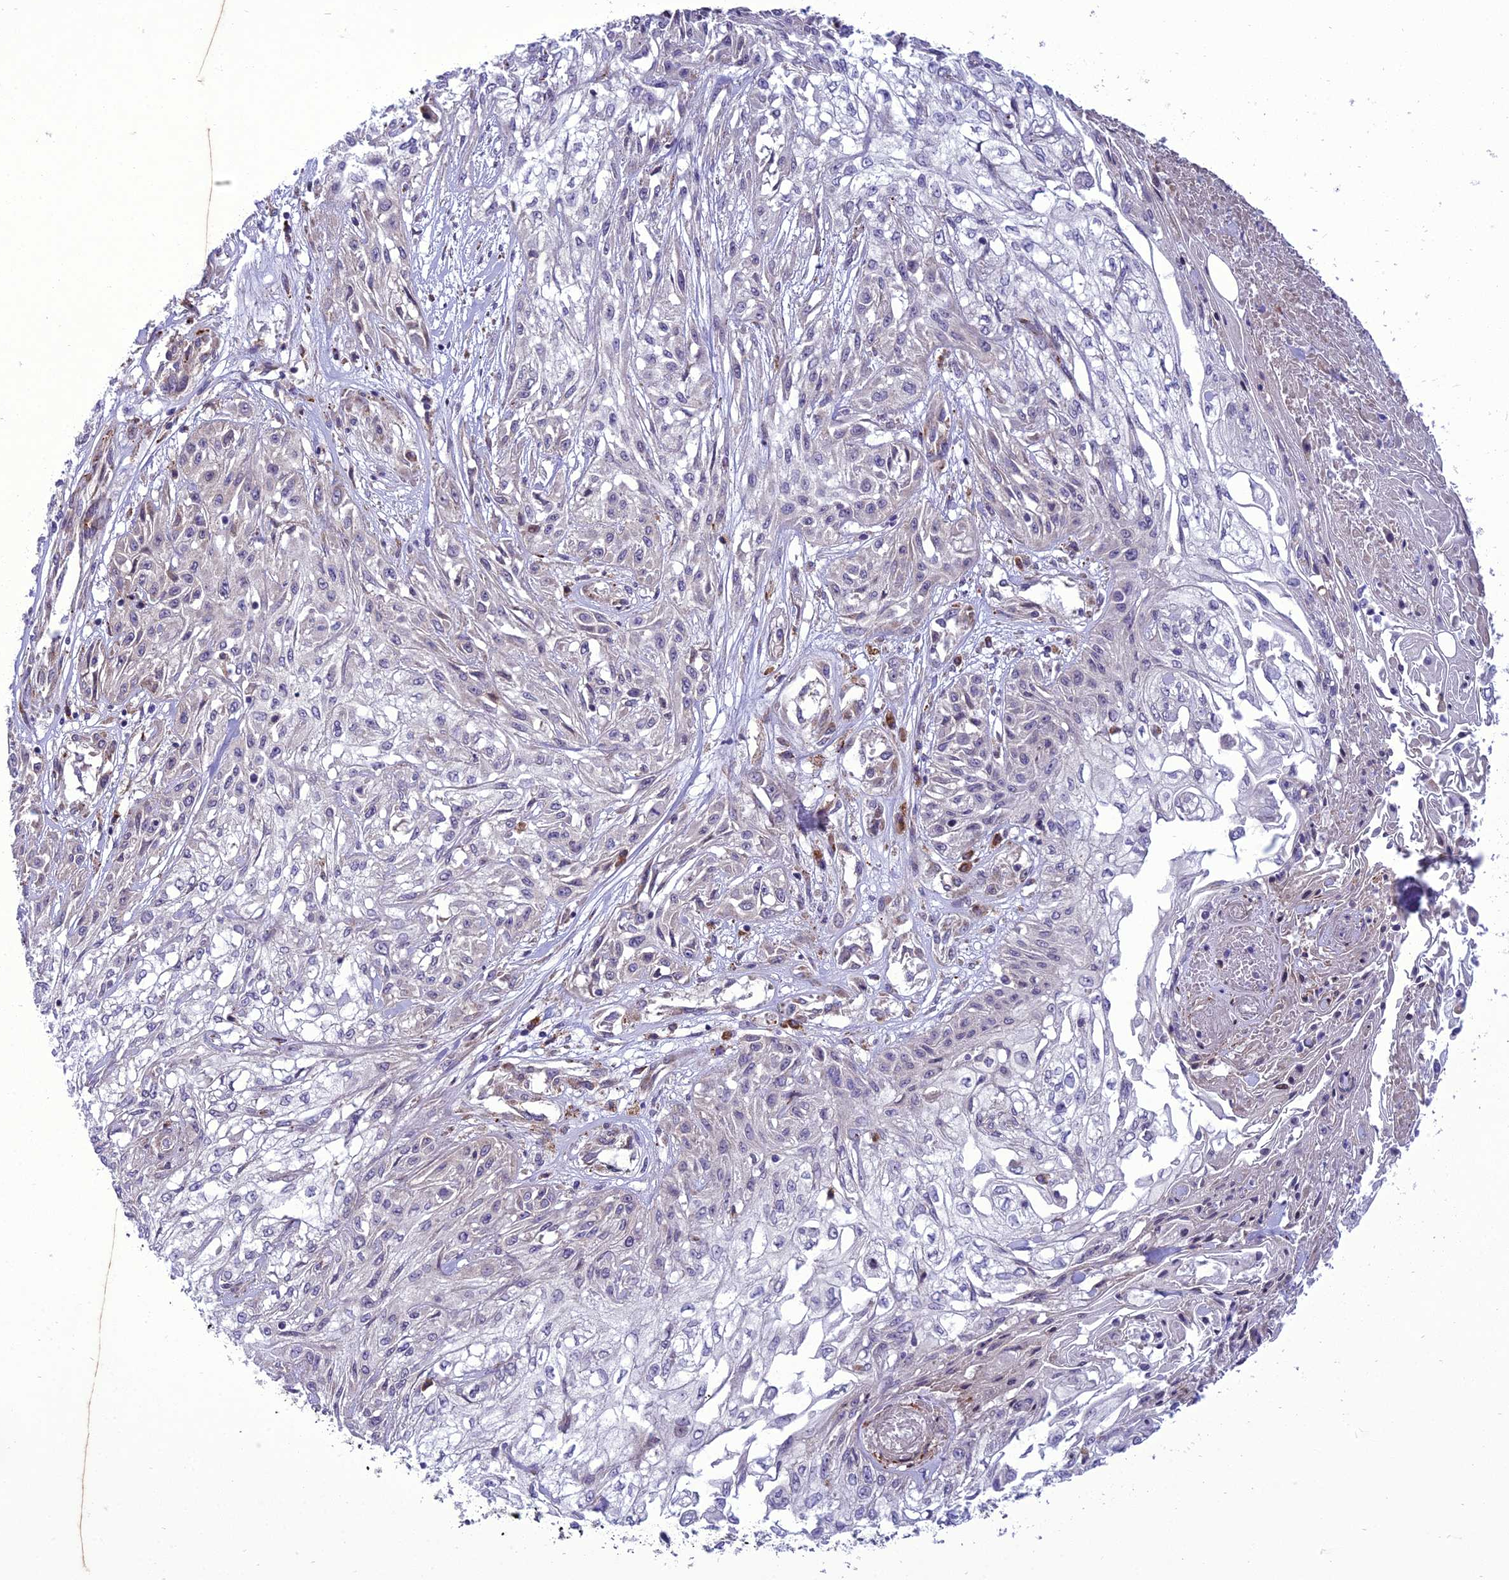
{"staining": {"intensity": "negative", "quantity": "none", "location": "none"}, "tissue": "skin cancer", "cell_type": "Tumor cells", "image_type": "cancer", "snomed": [{"axis": "morphology", "description": "Squamous cell carcinoma, NOS"}, {"axis": "morphology", "description": "Squamous cell carcinoma, metastatic, NOS"}, {"axis": "topography", "description": "Skin"}, {"axis": "topography", "description": "Lymph node"}], "caption": "Tumor cells are negative for protein expression in human skin cancer.", "gene": "NEURL2", "patient": {"sex": "male", "age": 75}}